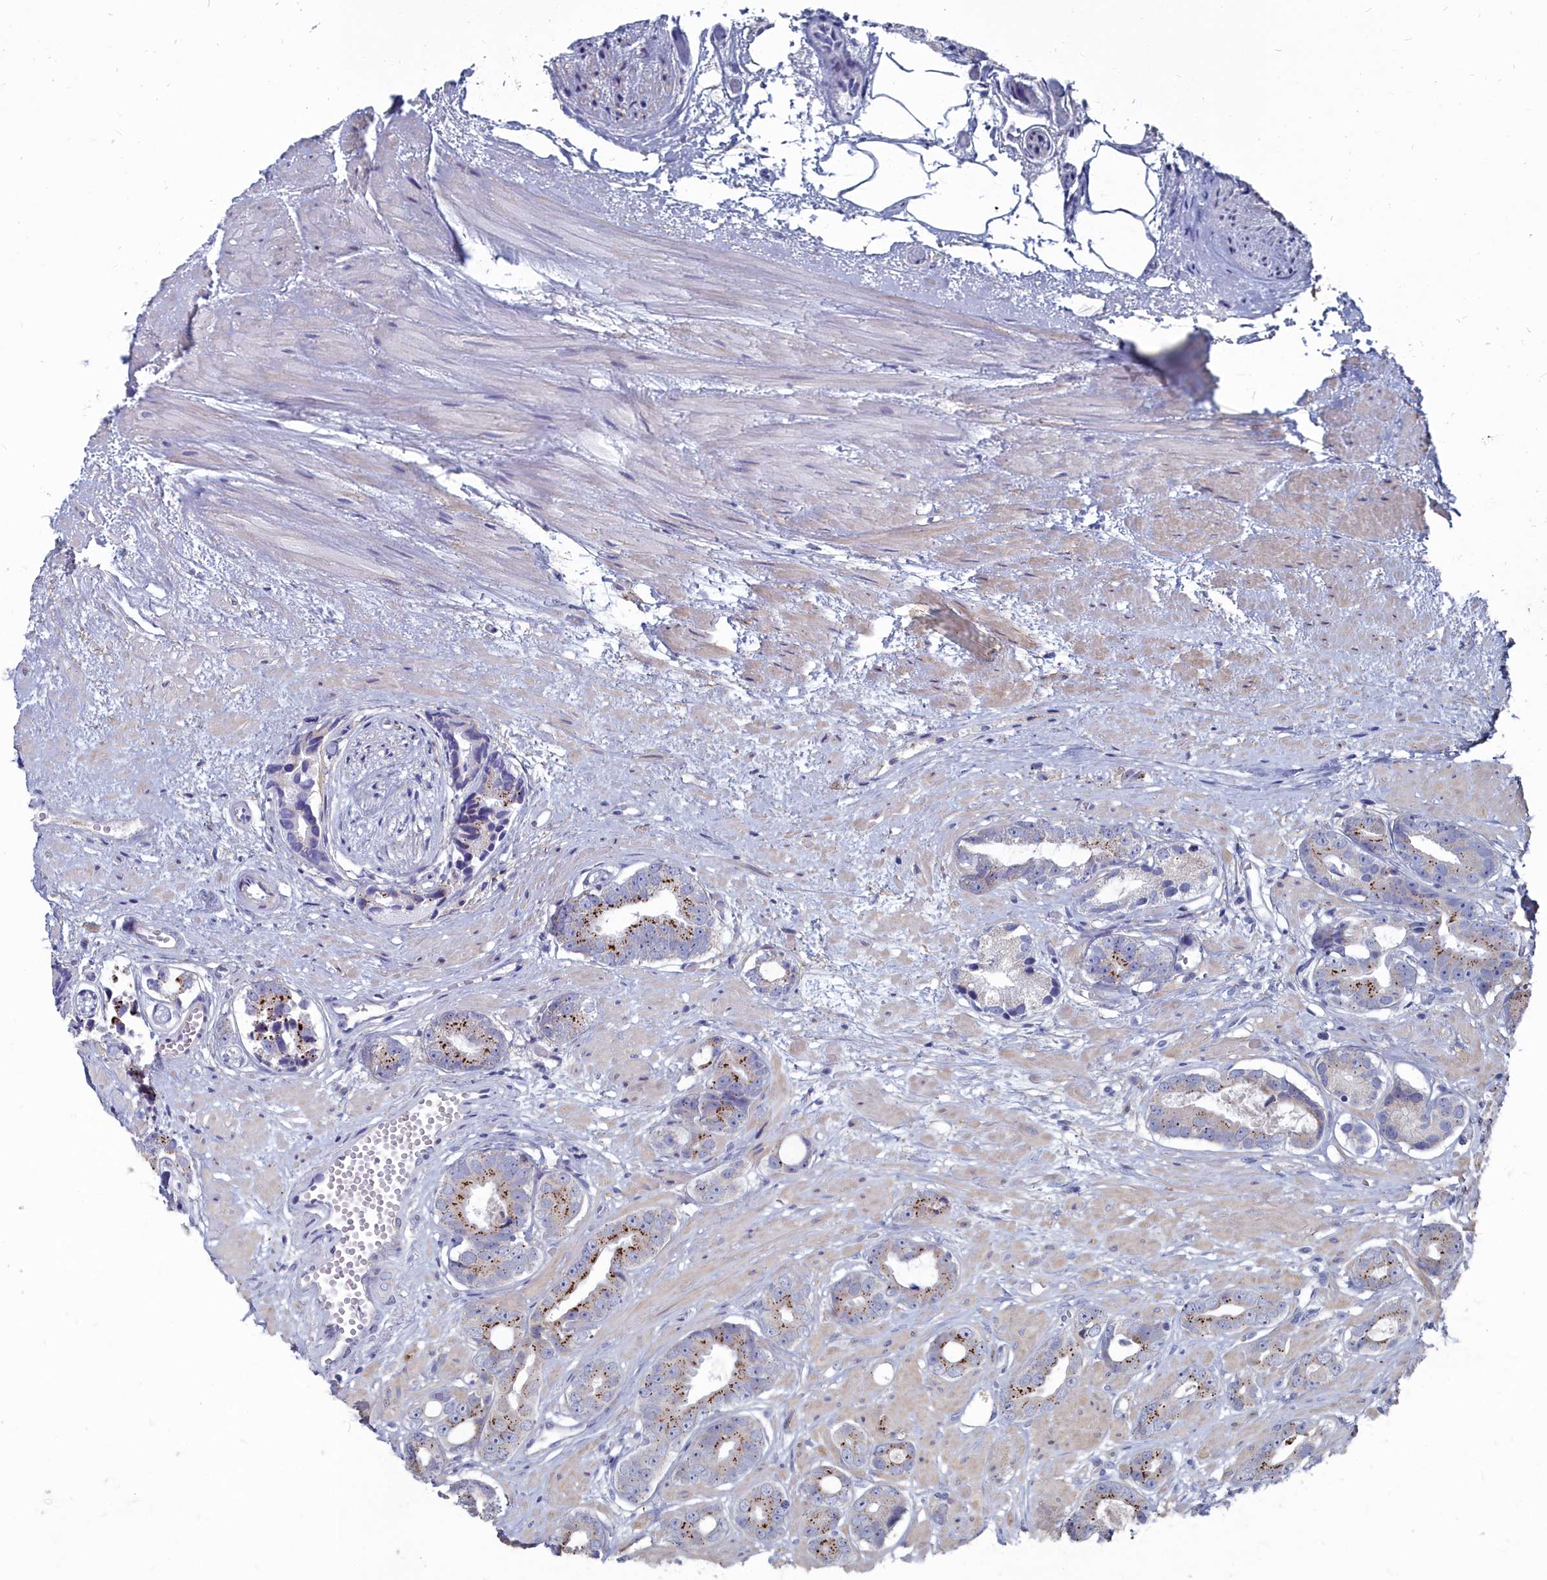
{"staining": {"intensity": "strong", "quantity": "25%-75%", "location": "cytoplasmic/membranous"}, "tissue": "prostate cancer", "cell_type": "Tumor cells", "image_type": "cancer", "snomed": [{"axis": "morphology", "description": "Adenocarcinoma, Low grade"}, {"axis": "topography", "description": "Prostate"}], "caption": "This photomicrograph displays immunohistochemistry staining of human prostate cancer, with high strong cytoplasmic/membranous staining in about 25%-75% of tumor cells.", "gene": "SHISAL2A", "patient": {"sex": "male", "age": 64}}